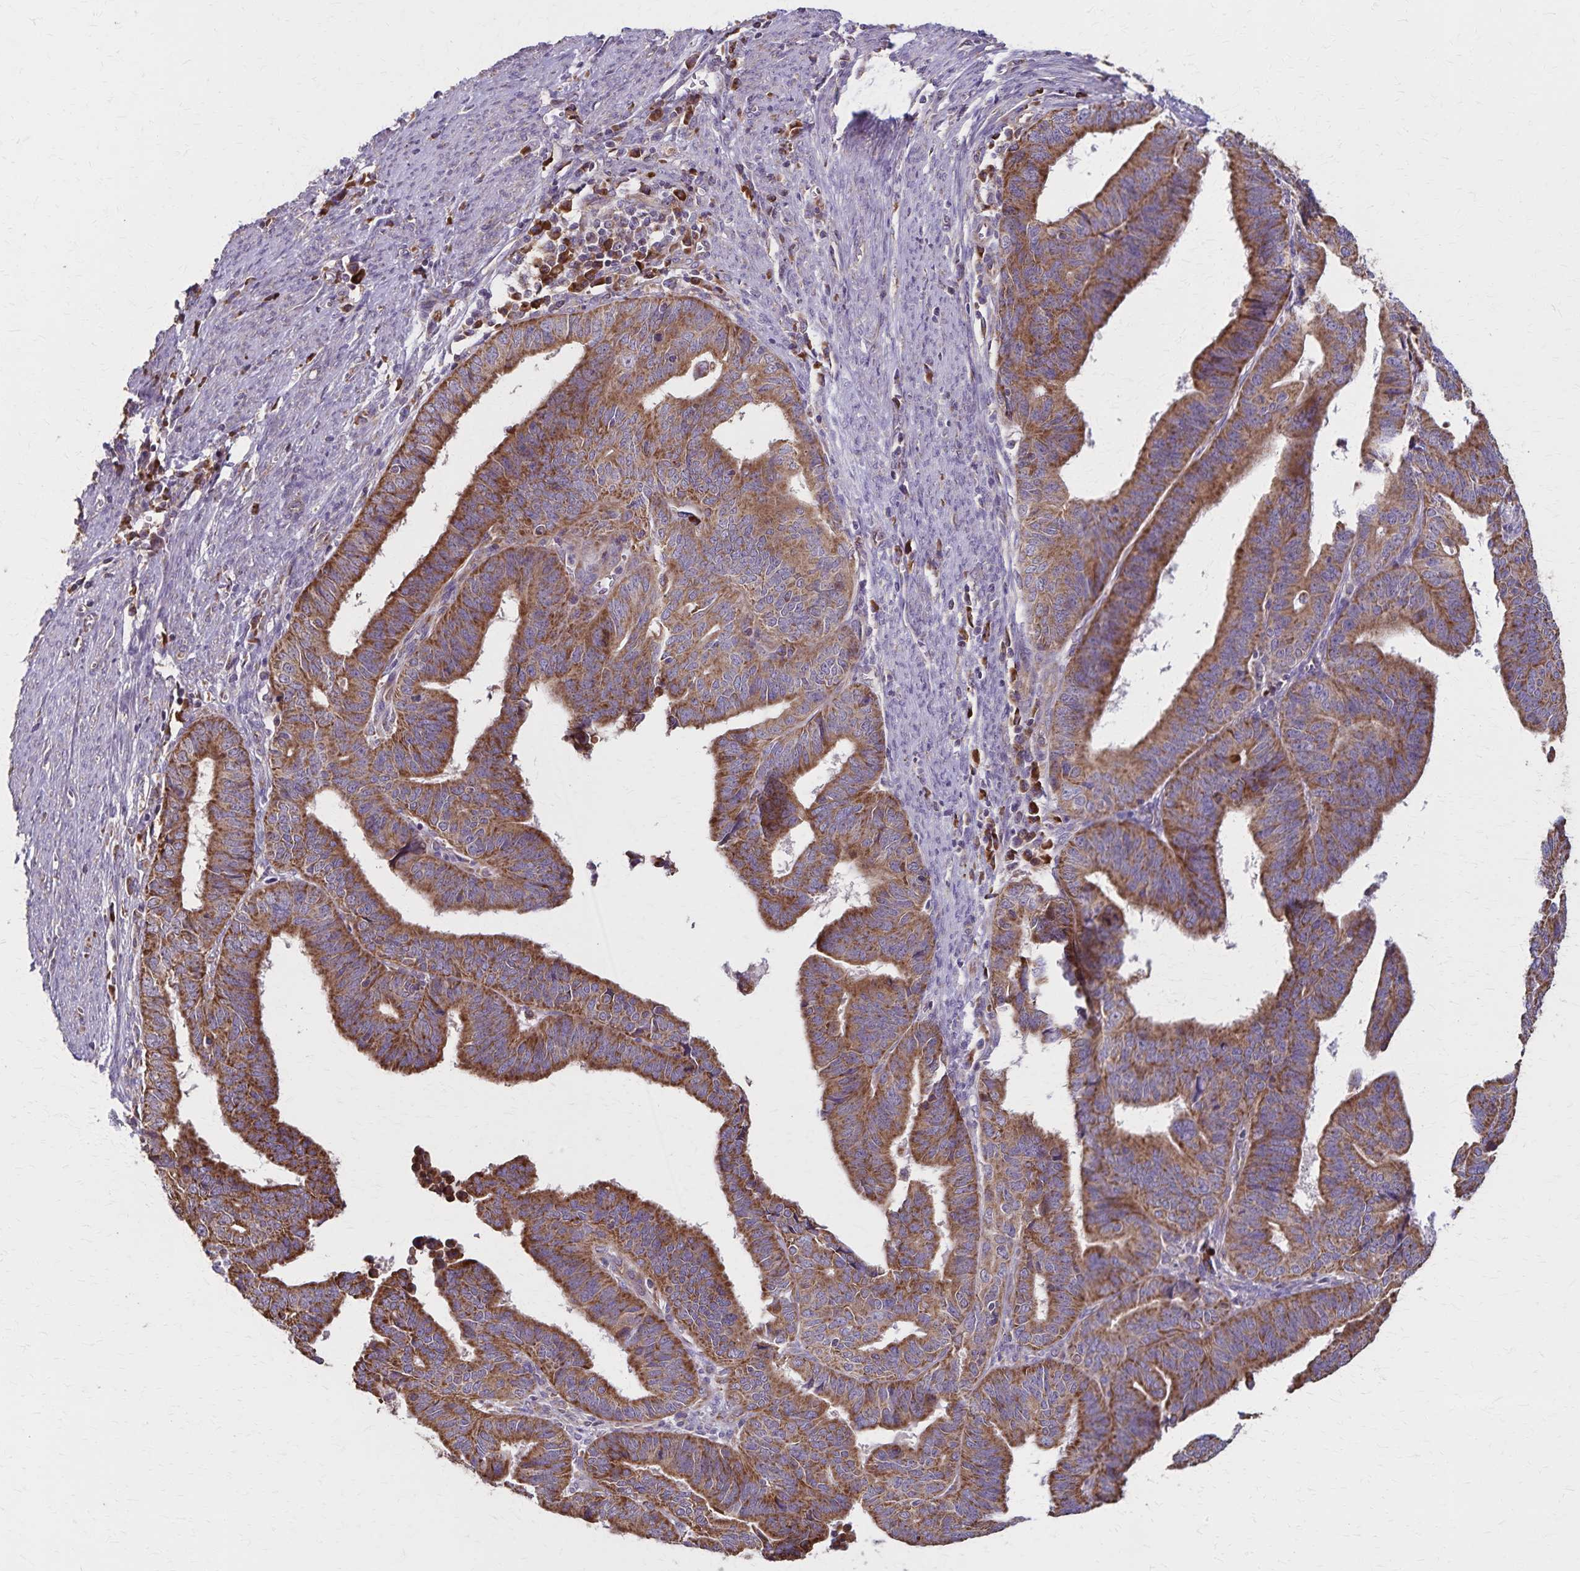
{"staining": {"intensity": "moderate", "quantity": ">75%", "location": "cytoplasmic/membranous"}, "tissue": "endometrial cancer", "cell_type": "Tumor cells", "image_type": "cancer", "snomed": [{"axis": "morphology", "description": "Adenocarcinoma, NOS"}, {"axis": "topography", "description": "Endometrium"}], "caption": "Moderate cytoplasmic/membranous staining is appreciated in approximately >75% of tumor cells in adenocarcinoma (endometrial).", "gene": "RNF10", "patient": {"sex": "female", "age": 65}}